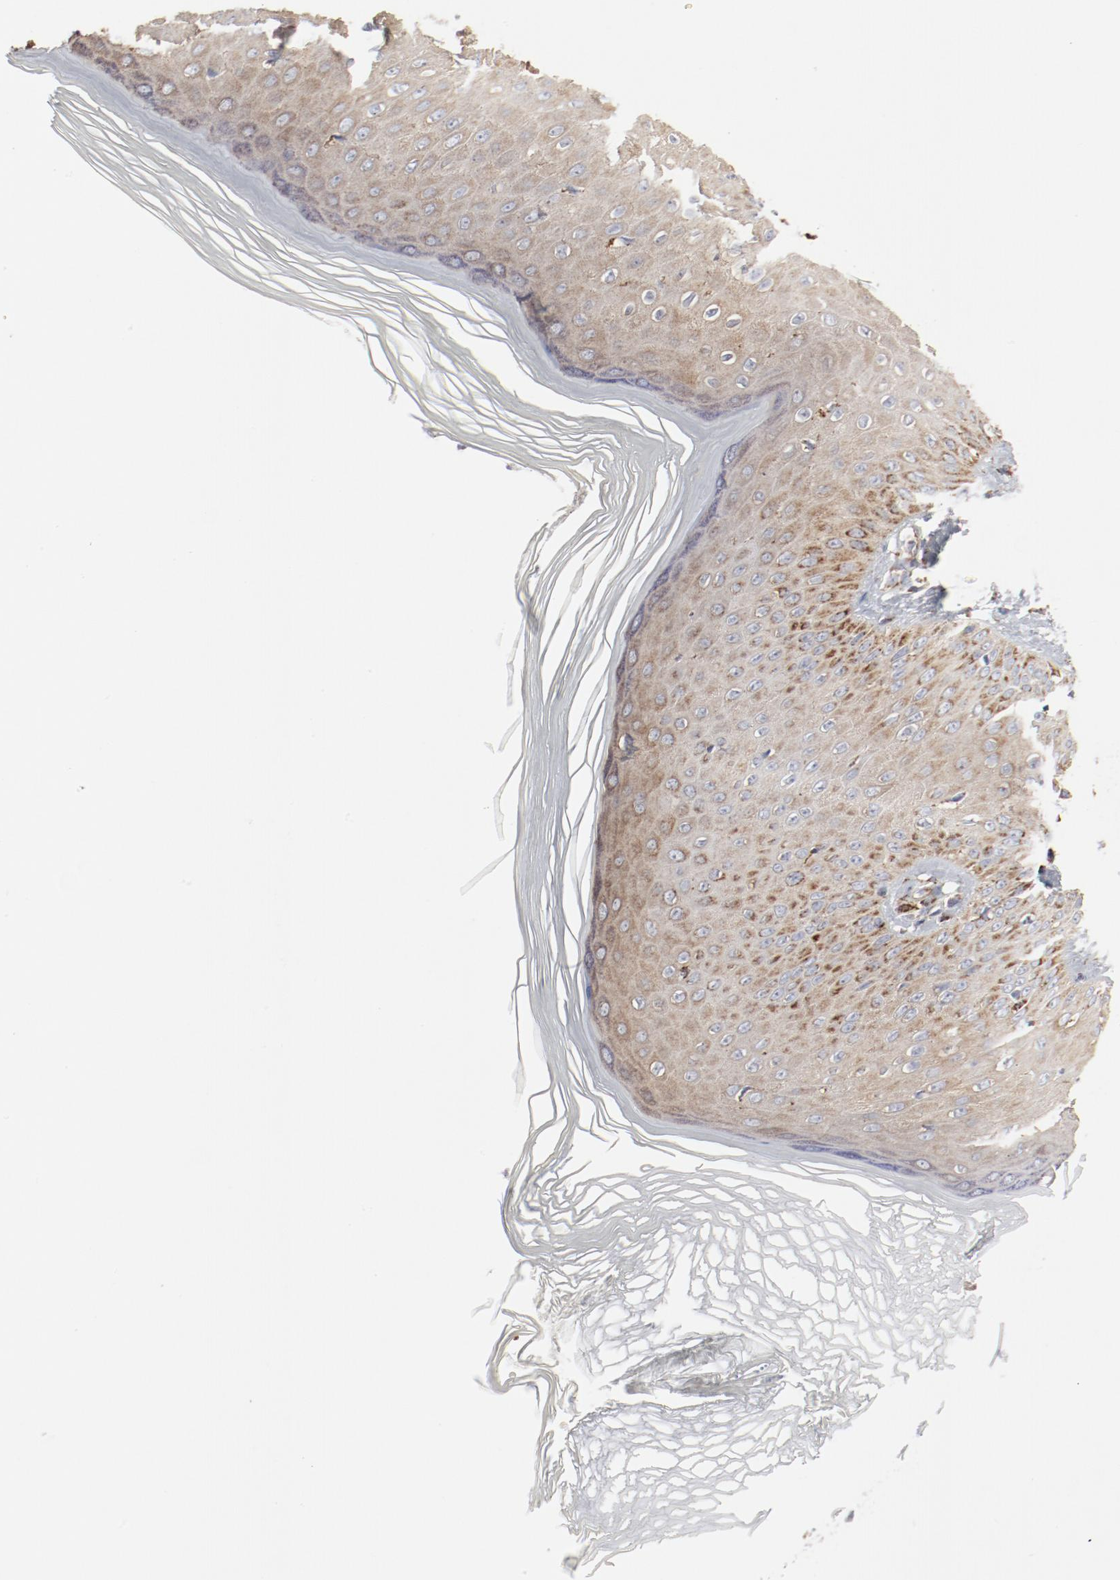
{"staining": {"intensity": "moderate", "quantity": ">75%", "location": "cytoplasmic/membranous"}, "tissue": "skin", "cell_type": "Epidermal cells", "image_type": "normal", "snomed": [{"axis": "morphology", "description": "Normal tissue, NOS"}, {"axis": "morphology", "description": "Inflammation, NOS"}, {"axis": "topography", "description": "Soft tissue"}, {"axis": "topography", "description": "Anal"}], "caption": "Approximately >75% of epidermal cells in unremarkable human skin display moderate cytoplasmic/membranous protein positivity as visualized by brown immunohistochemical staining.", "gene": "SETD3", "patient": {"sex": "female", "age": 15}}